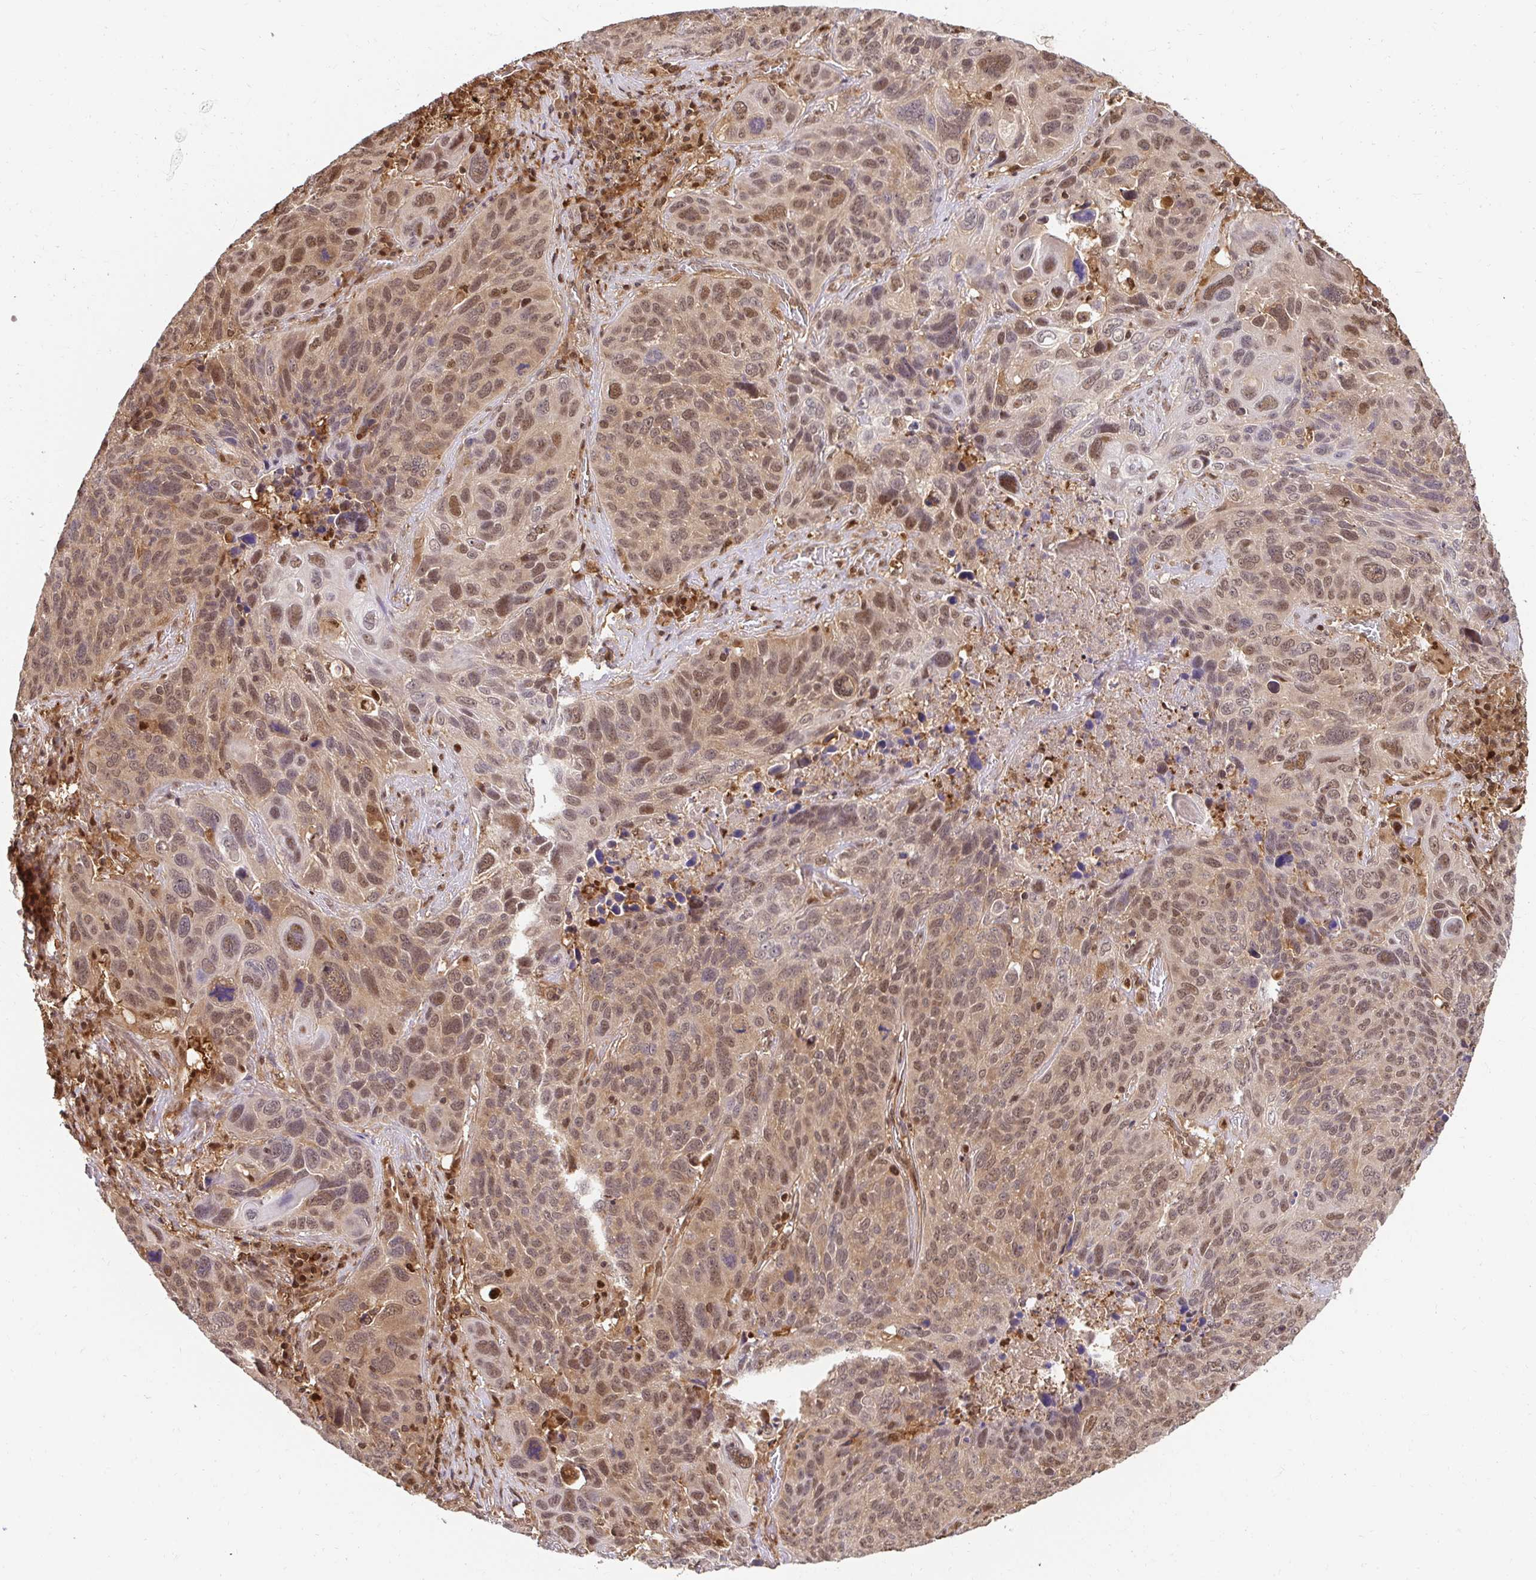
{"staining": {"intensity": "moderate", "quantity": ">75%", "location": "cytoplasmic/membranous,nuclear"}, "tissue": "lung cancer", "cell_type": "Tumor cells", "image_type": "cancer", "snomed": [{"axis": "morphology", "description": "Squamous cell carcinoma, NOS"}, {"axis": "topography", "description": "Lung"}], "caption": "Protein staining reveals moderate cytoplasmic/membranous and nuclear staining in approximately >75% of tumor cells in lung squamous cell carcinoma. Nuclei are stained in blue.", "gene": "PSMA4", "patient": {"sex": "male", "age": 68}}